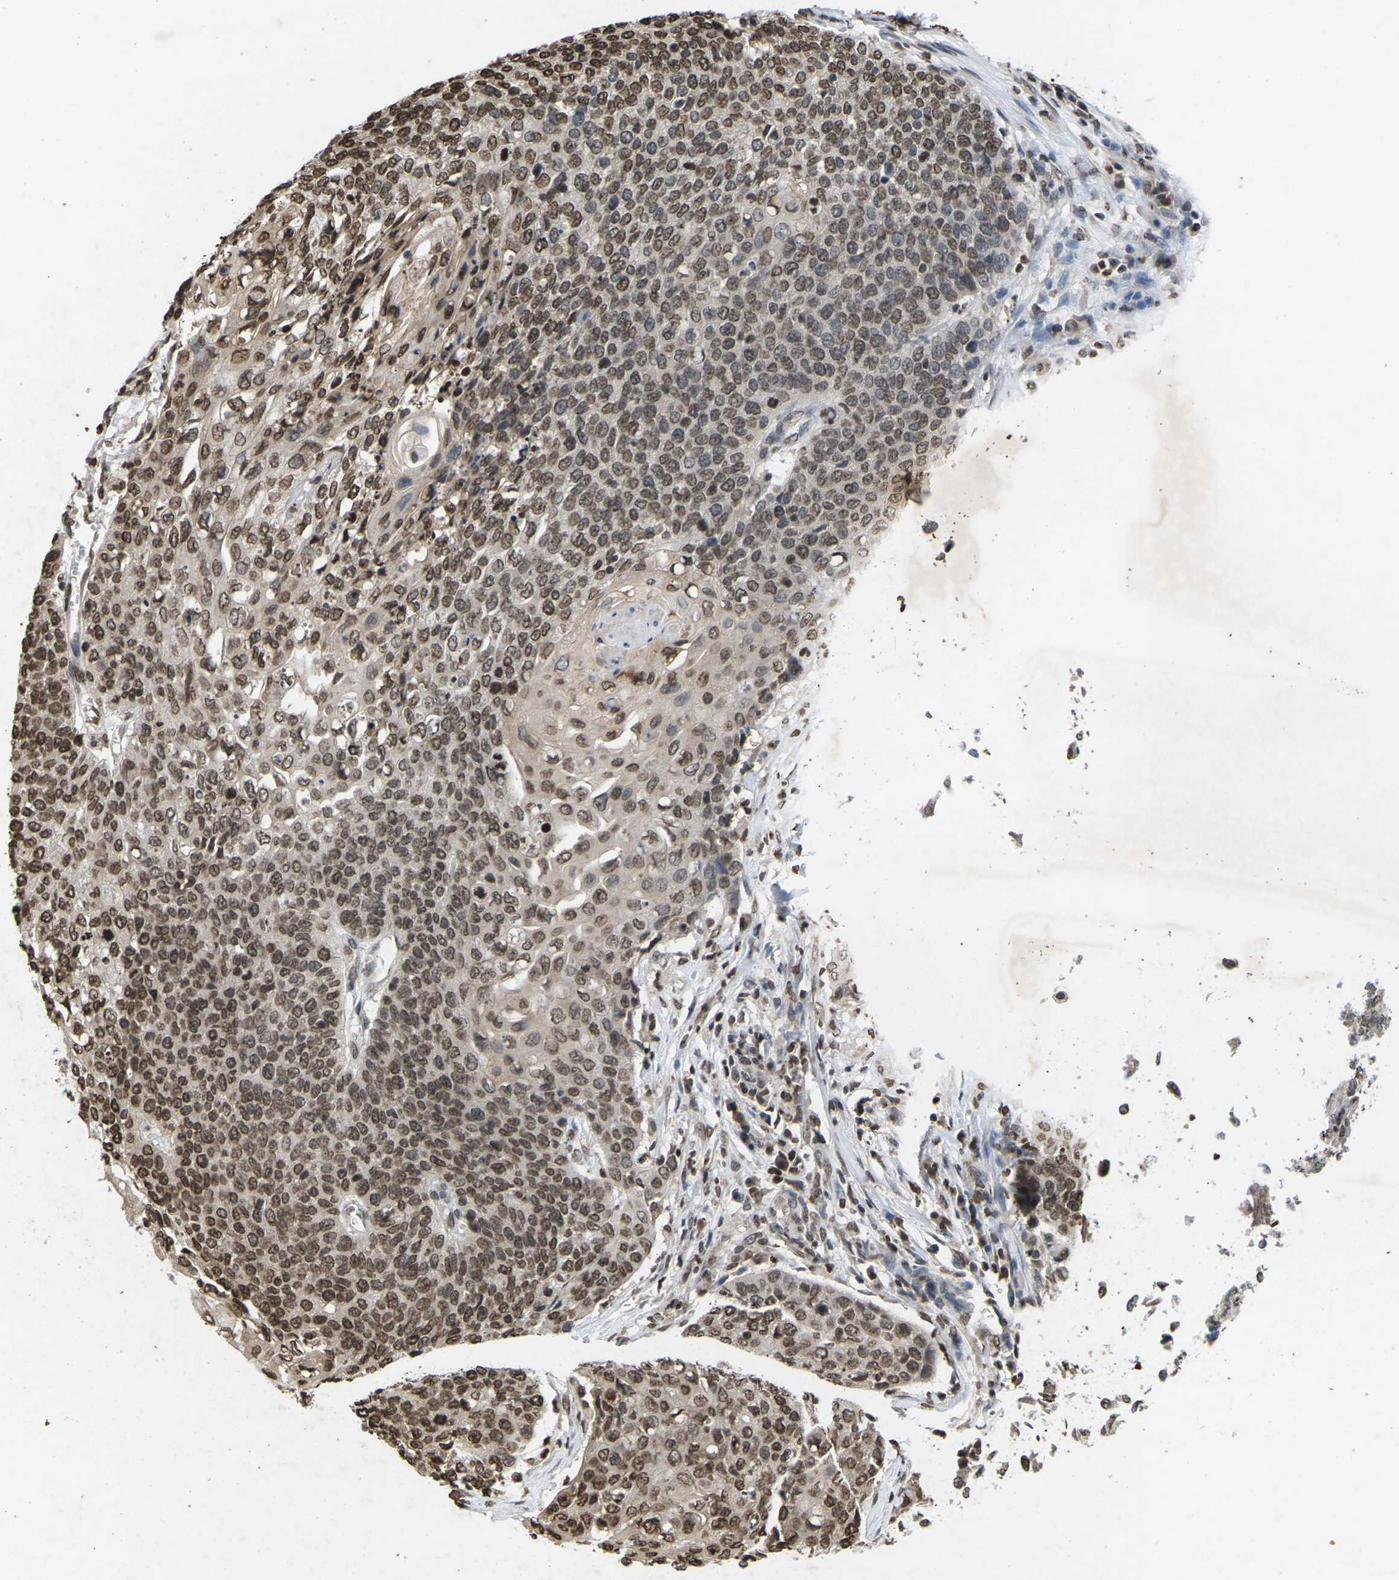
{"staining": {"intensity": "moderate", "quantity": ">75%", "location": "nuclear"}, "tissue": "cervical cancer", "cell_type": "Tumor cells", "image_type": "cancer", "snomed": [{"axis": "morphology", "description": "Squamous cell carcinoma, NOS"}, {"axis": "topography", "description": "Cervix"}], "caption": "High-magnification brightfield microscopy of squamous cell carcinoma (cervical) stained with DAB (brown) and counterstained with hematoxylin (blue). tumor cells exhibit moderate nuclear expression is seen in about>75% of cells.", "gene": "EMSY", "patient": {"sex": "female", "age": 39}}